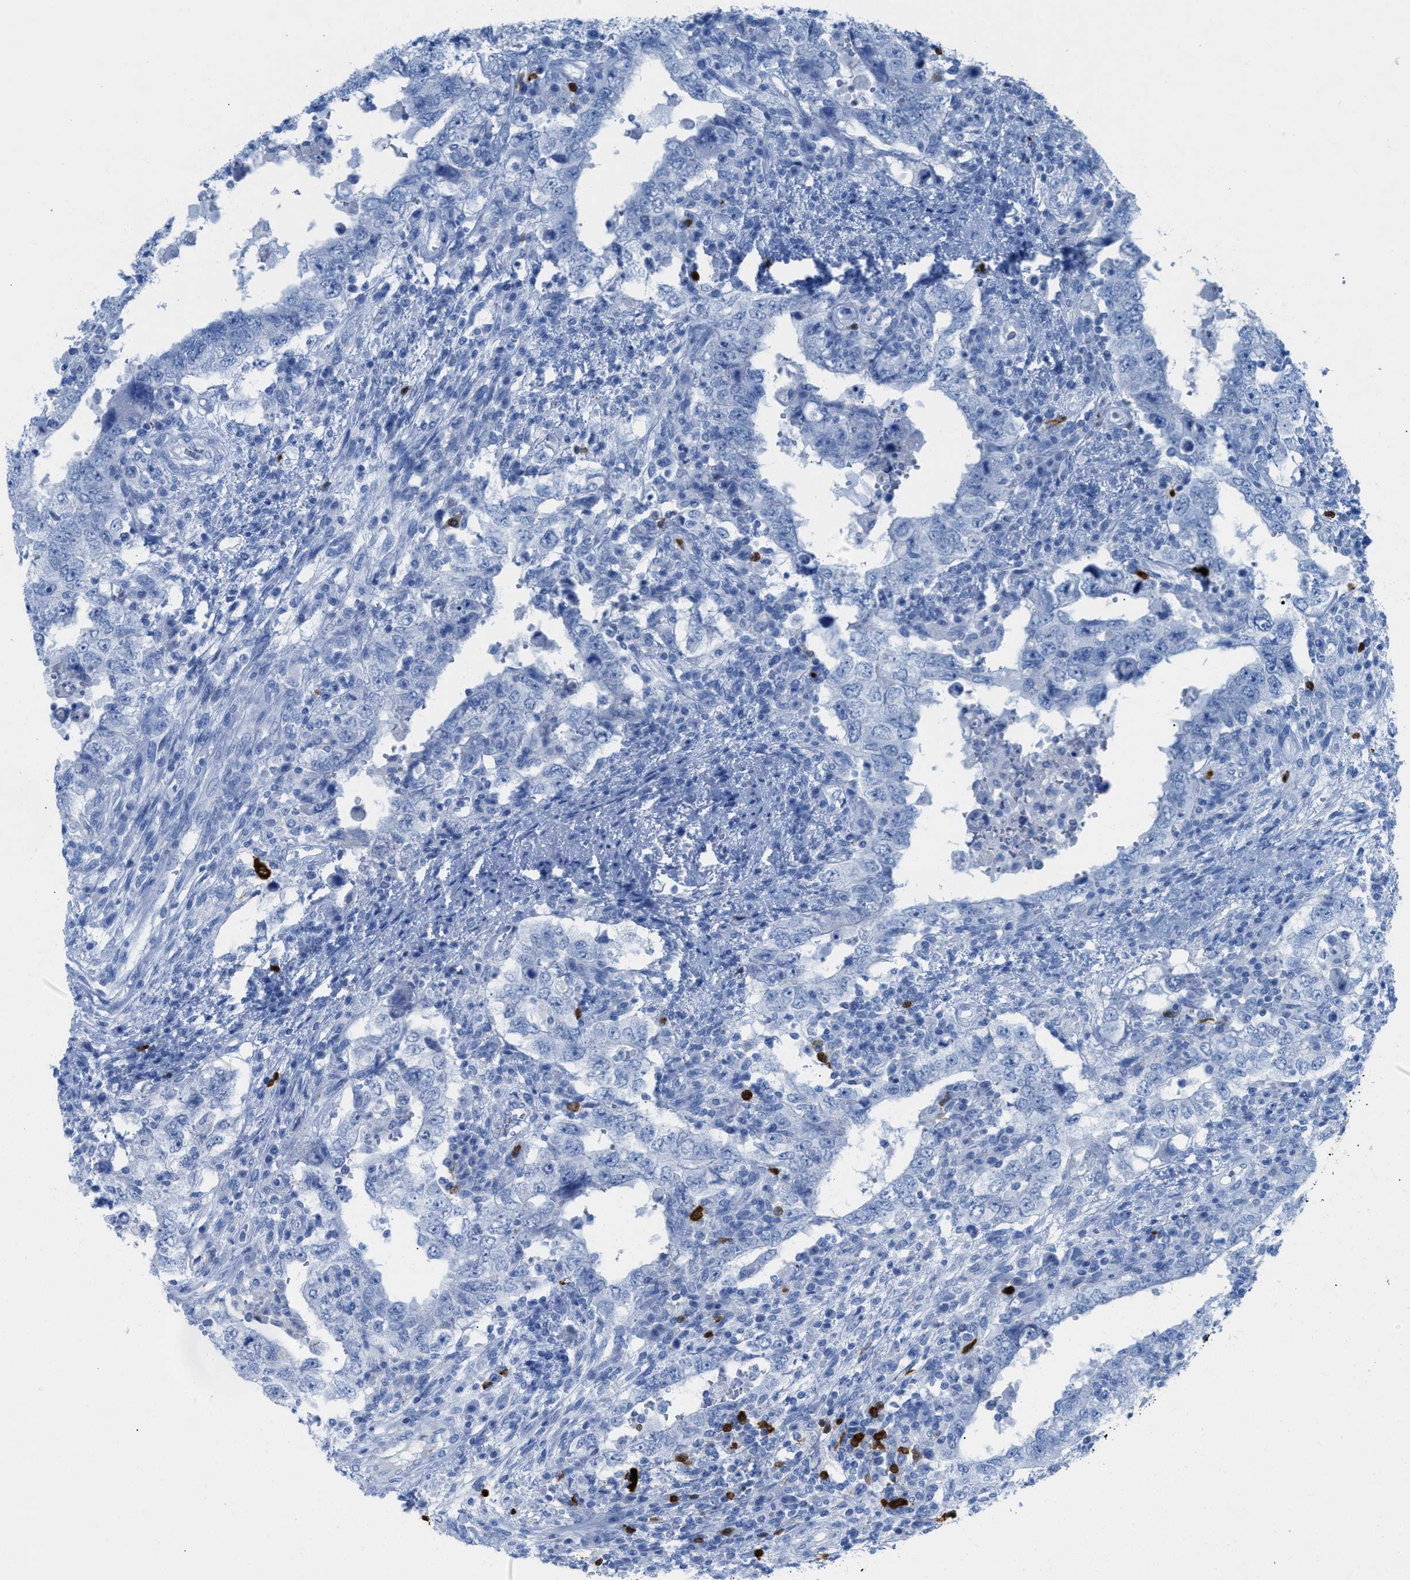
{"staining": {"intensity": "negative", "quantity": "none", "location": "none"}, "tissue": "testis cancer", "cell_type": "Tumor cells", "image_type": "cancer", "snomed": [{"axis": "morphology", "description": "Carcinoma, Embryonal, NOS"}, {"axis": "topography", "description": "Testis"}], "caption": "Immunohistochemistry (IHC) photomicrograph of neoplastic tissue: human testis cancer (embryonal carcinoma) stained with DAB exhibits no significant protein staining in tumor cells. (Stains: DAB immunohistochemistry (IHC) with hematoxylin counter stain, Microscopy: brightfield microscopy at high magnification).", "gene": "TCL1A", "patient": {"sex": "male", "age": 26}}